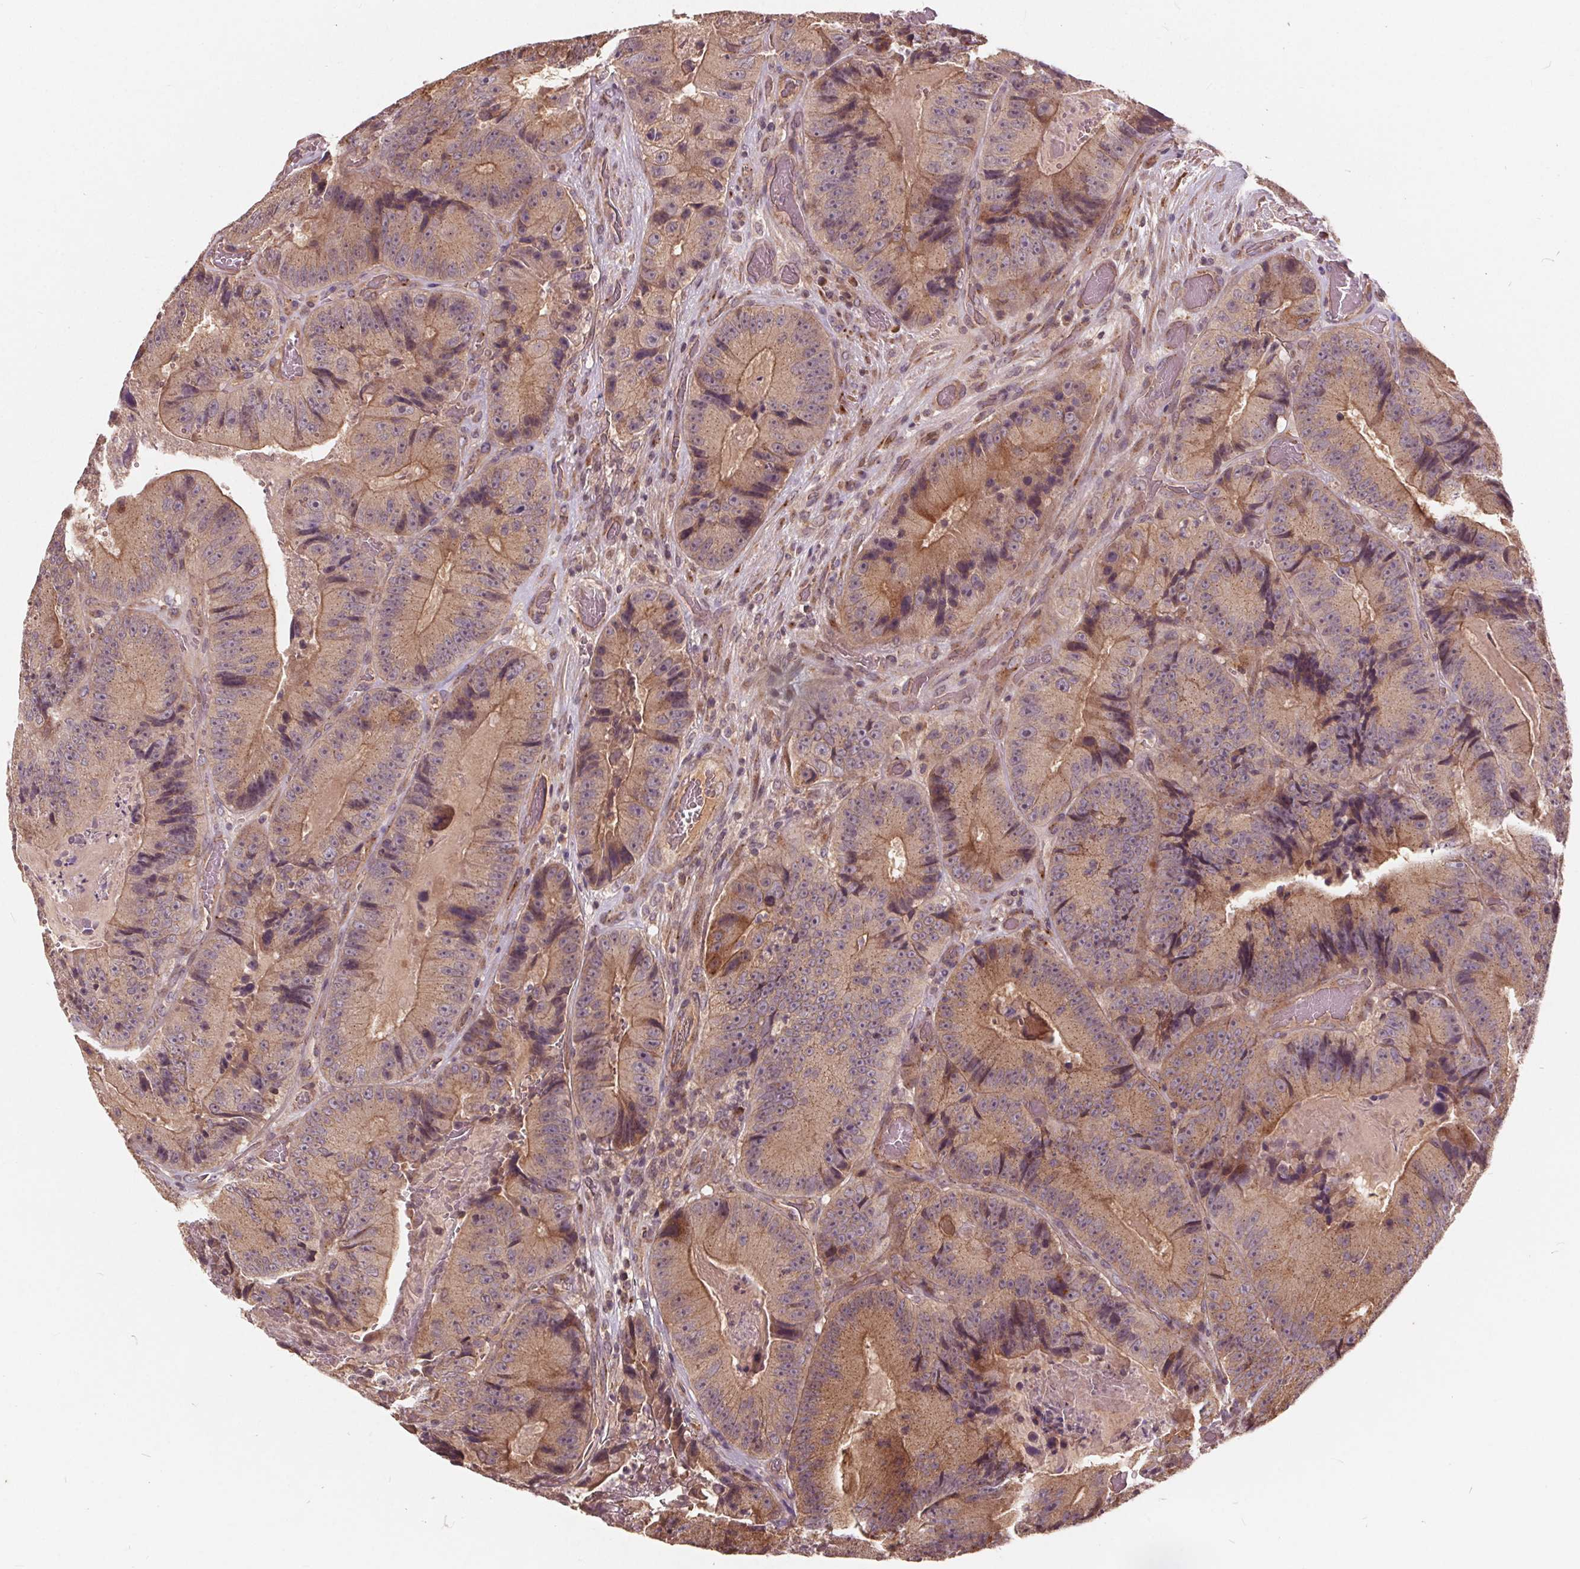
{"staining": {"intensity": "weak", "quantity": "25%-75%", "location": "cytoplasmic/membranous"}, "tissue": "colorectal cancer", "cell_type": "Tumor cells", "image_type": "cancer", "snomed": [{"axis": "morphology", "description": "Adenocarcinoma, NOS"}, {"axis": "topography", "description": "Colon"}], "caption": "This is an image of immunohistochemistry (IHC) staining of colorectal adenocarcinoma, which shows weak expression in the cytoplasmic/membranous of tumor cells.", "gene": "CSNK1G2", "patient": {"sex": "female", "age": 86}}